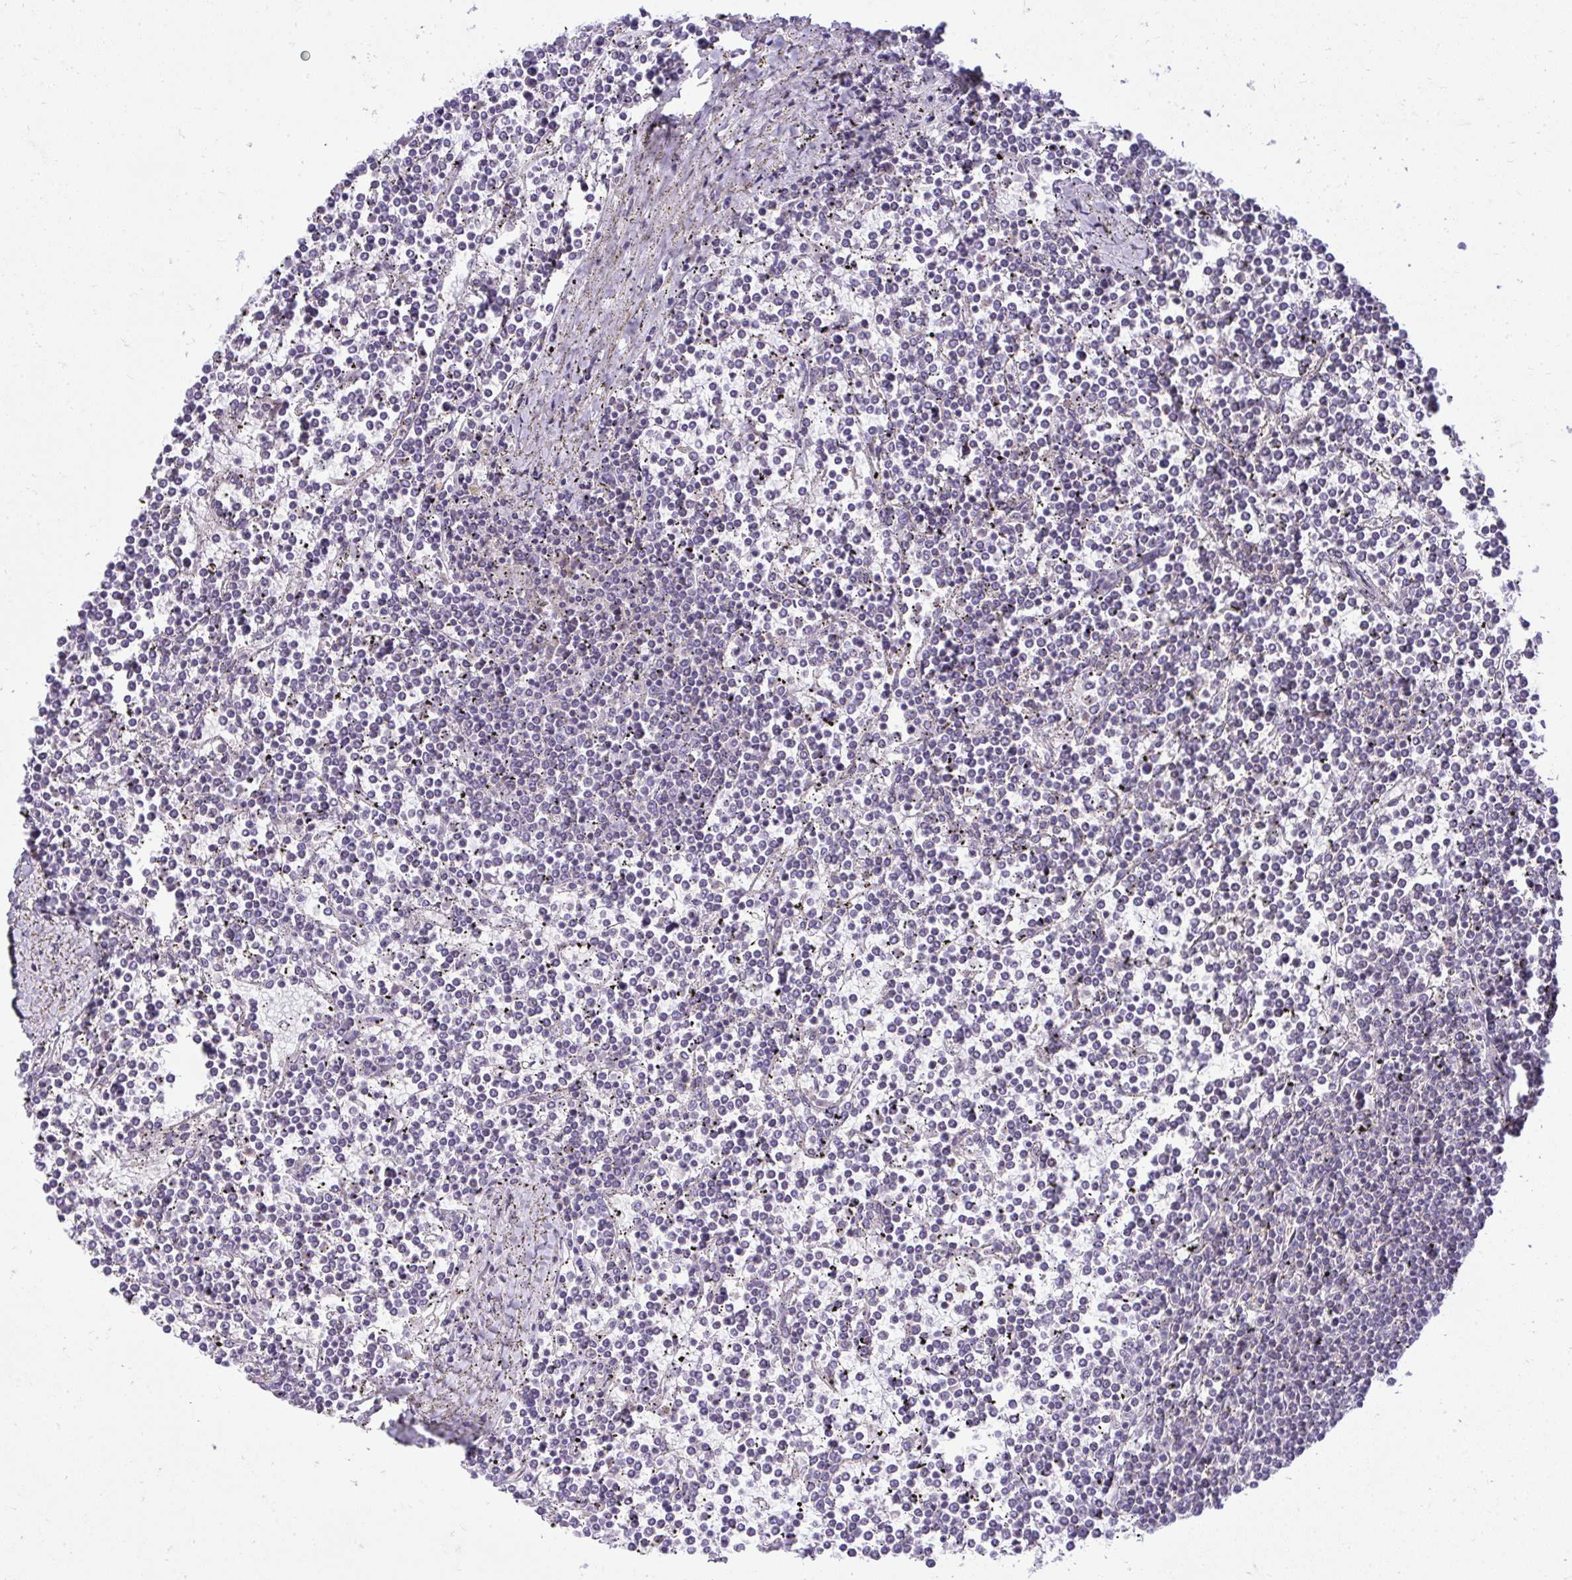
{"staining": {"intensity": "negative", "quantity": "none", "location": "none"}, "tissue": "lymphoma", "cell_type": "Tumor cells", "image_type": "cancer", "snomed": [{"axis": "morphology", "description": "Malignant lymphoma, non-Hodgkin's type, Low grade"}, {"axis": "topography", "description": "Spleen"}], "caption": "An immunohistochemistry micrograph of low-grade malignant lymphoma, non-Hodgkin's type is shown. There is no staining in tumor cells of low-grade malignant lymphoma, non-Hodgkin's type. (DAB (3,3'-diaminobenzidine) IHC visualized using brightfield microscopy, high magnification).", "gene": "VPS4B", "patient": {"sex": "female", "age": 19}}